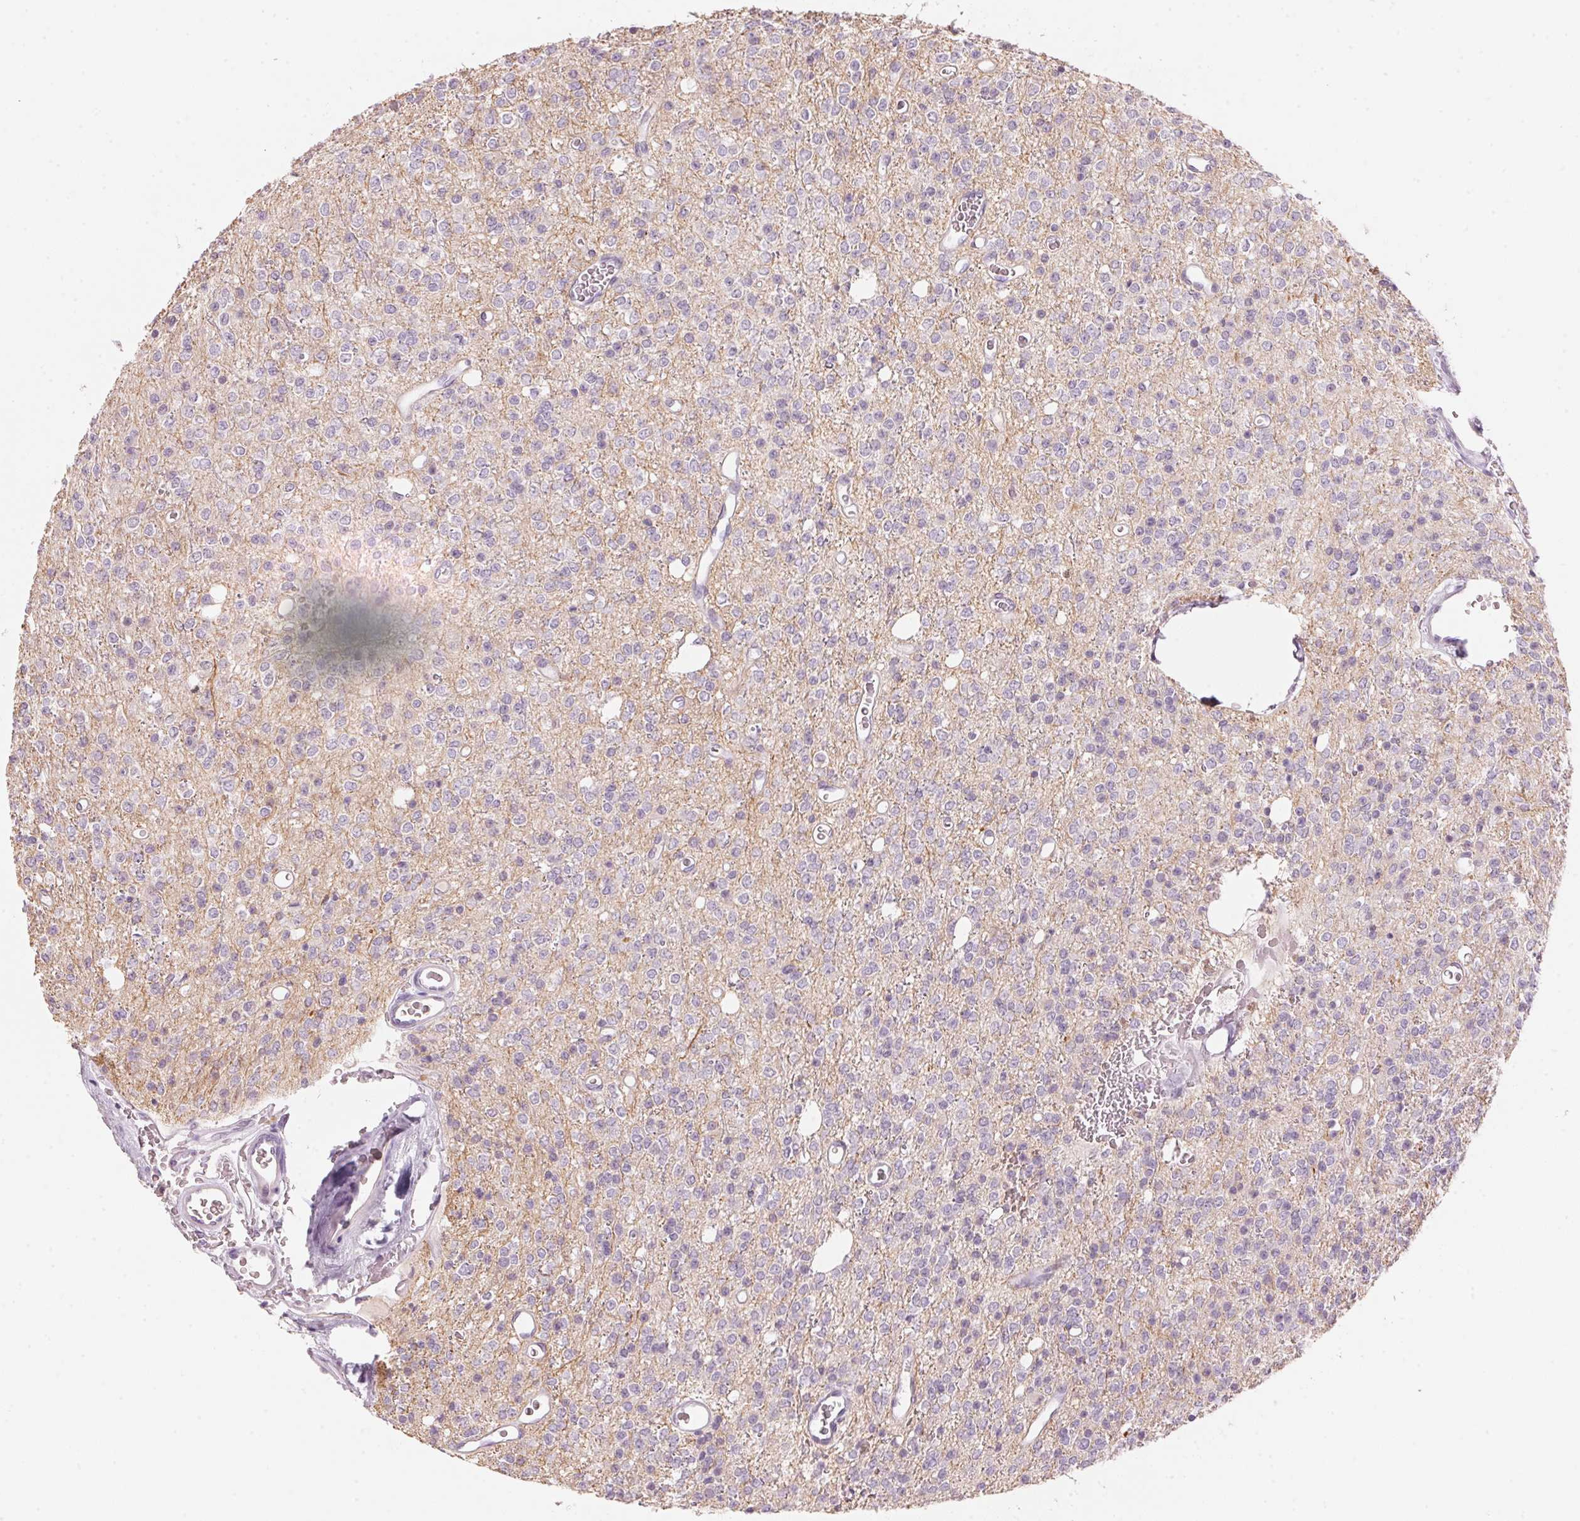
{"staining": {"intensity": "negative", "quantity": "none", "location": "none"}, "tissue": "glioma", "cell_type": "Tumor cells", "image_type": "cancer", "snomed": [{"axis": "morphology", "description": "Glioma, malignant, Low grade"}, {"axis": "topography", "description": "Brain"}], "caption": "DAB immunohistochemical staining of human glioma reveals no significant expression in tumor cells. (DAB IHC with hematoxylin counter stain).", "gene": "CYP11B1", "patient": {"sex": "female", "age": 45}}